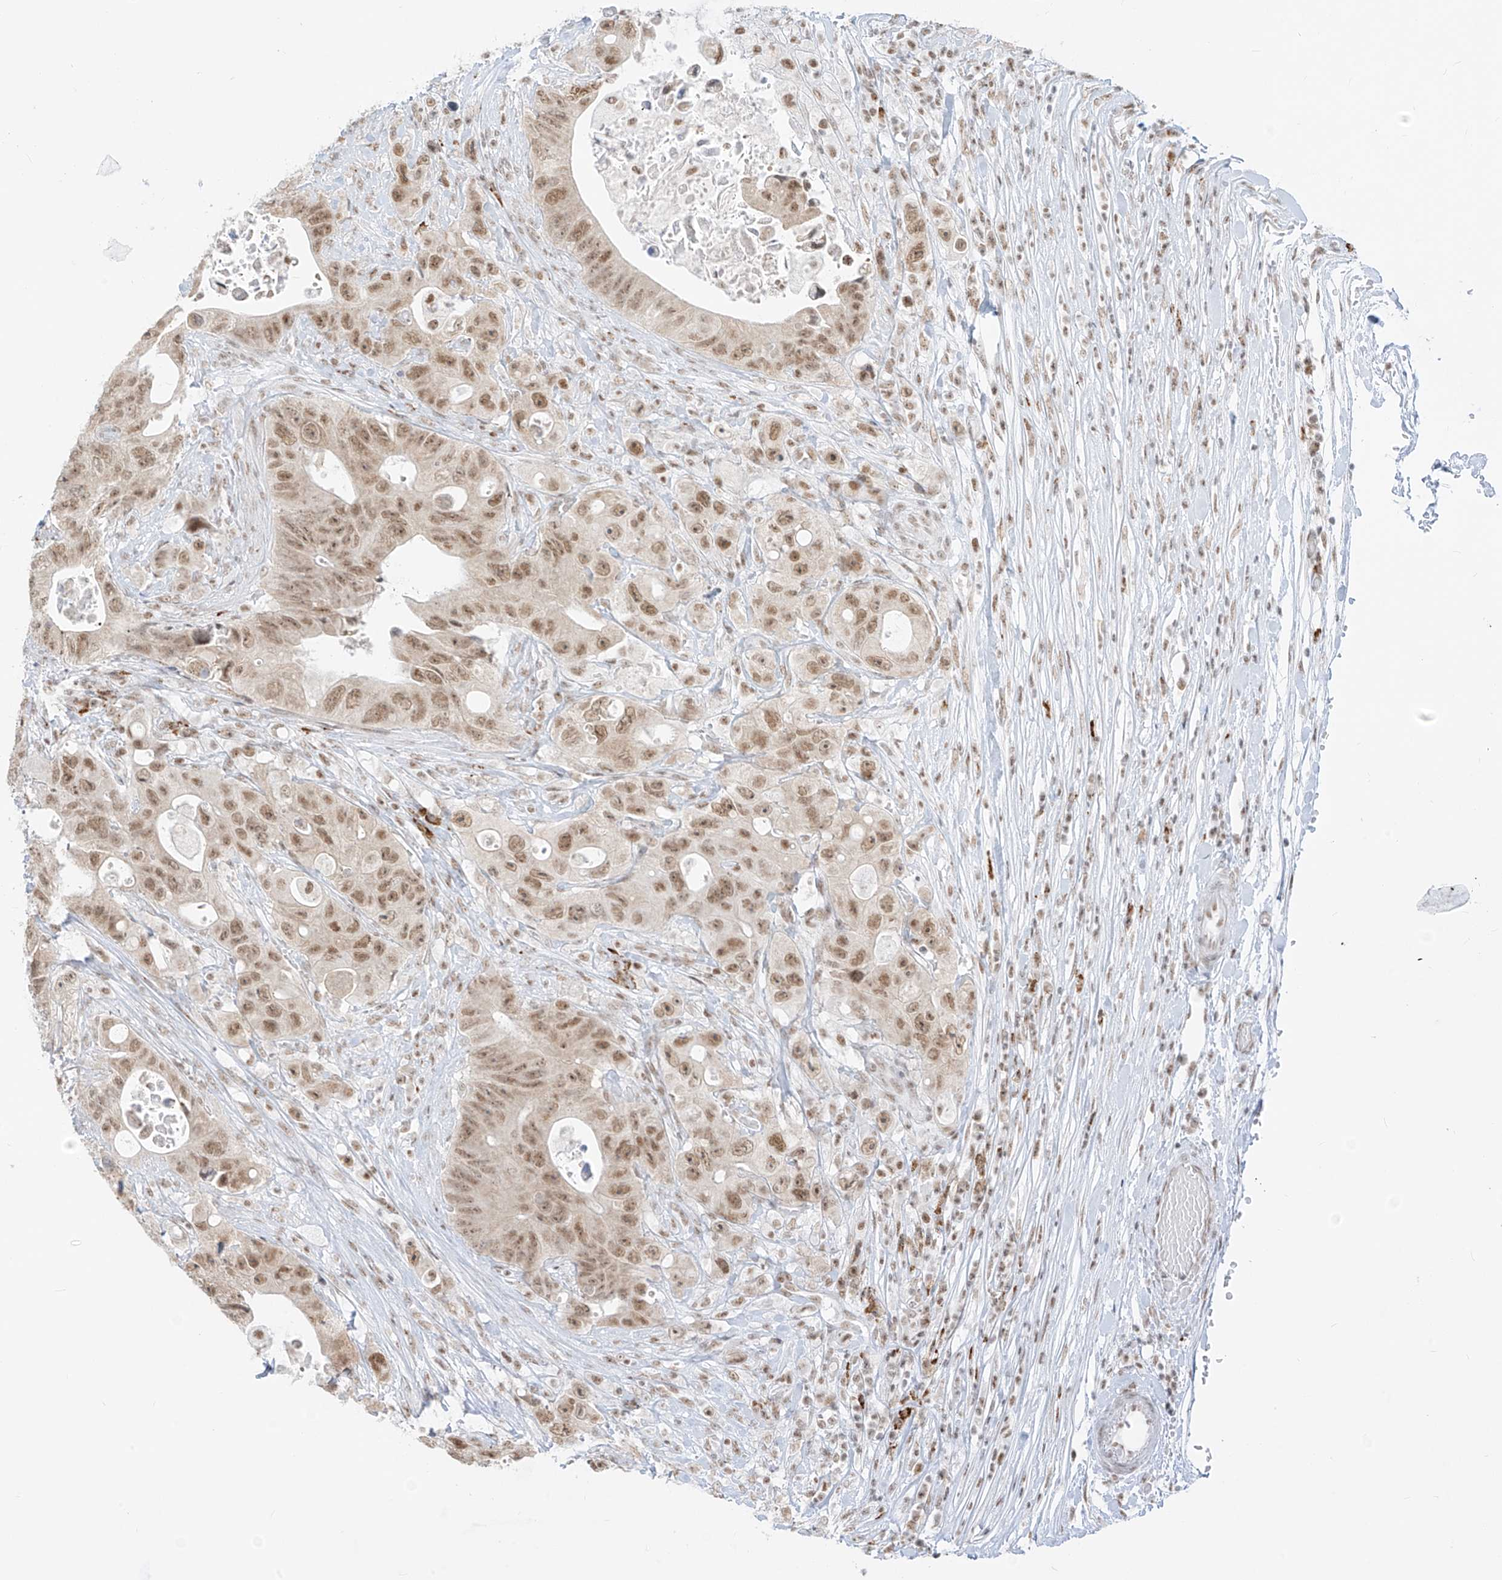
{"staining": {"intensity": "moderate", "quantity": ">75%", "location": "nuclear"}, "tissue": "colorectal cancer", "cell_type": "Tumor cells", "image_type": "cancer", "snomed": [{"axis": "morphology", "description": "Adenocarcinoma, NOS"}, {"axis": "topography", "description": "Colon"}], "caption": "Colorectal cancer stained for a protein displays moderate nuclear positivity in tumor cells.", "gene": "SUPT5H", "patient": {"sex": "female", "age": 46}}